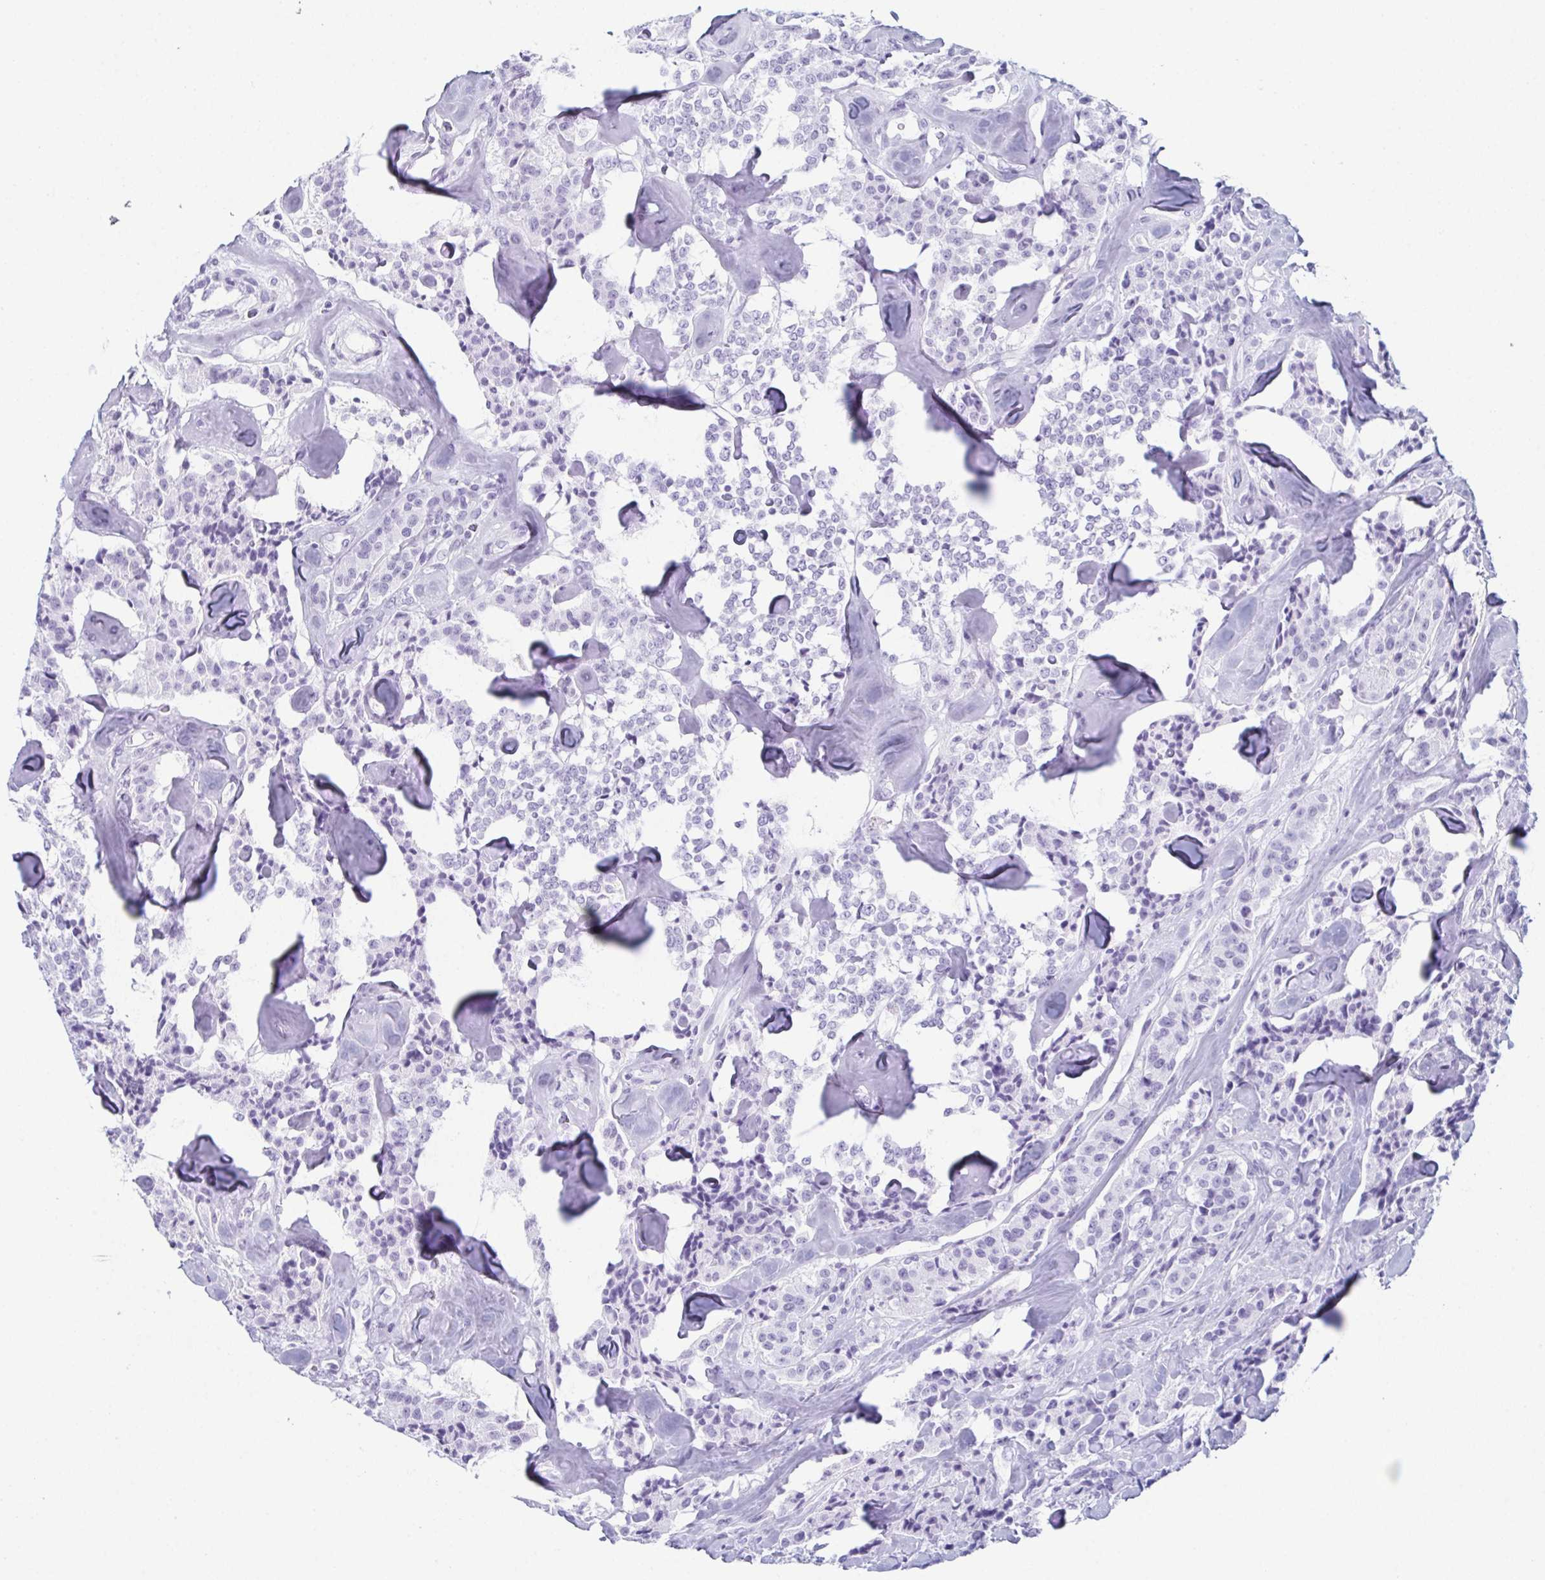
{"staining": {"intensity": "negative", "quantity": "none", "location": "none"}, "tissue": "carcinoid", "cell_type": "Tumor cells", "image_type": "cancer", "snomed": [{"axis": "morphology", "description": "Carcinoid, malignant, NOS"}, {"axis": "topography", "description": "Pancreas"}], "caption": "Tumor cells show no significant protein positivity in malignant carcinoid.", "gene": "ENKUR", "patient": {"sex": "male", "age": 41}}